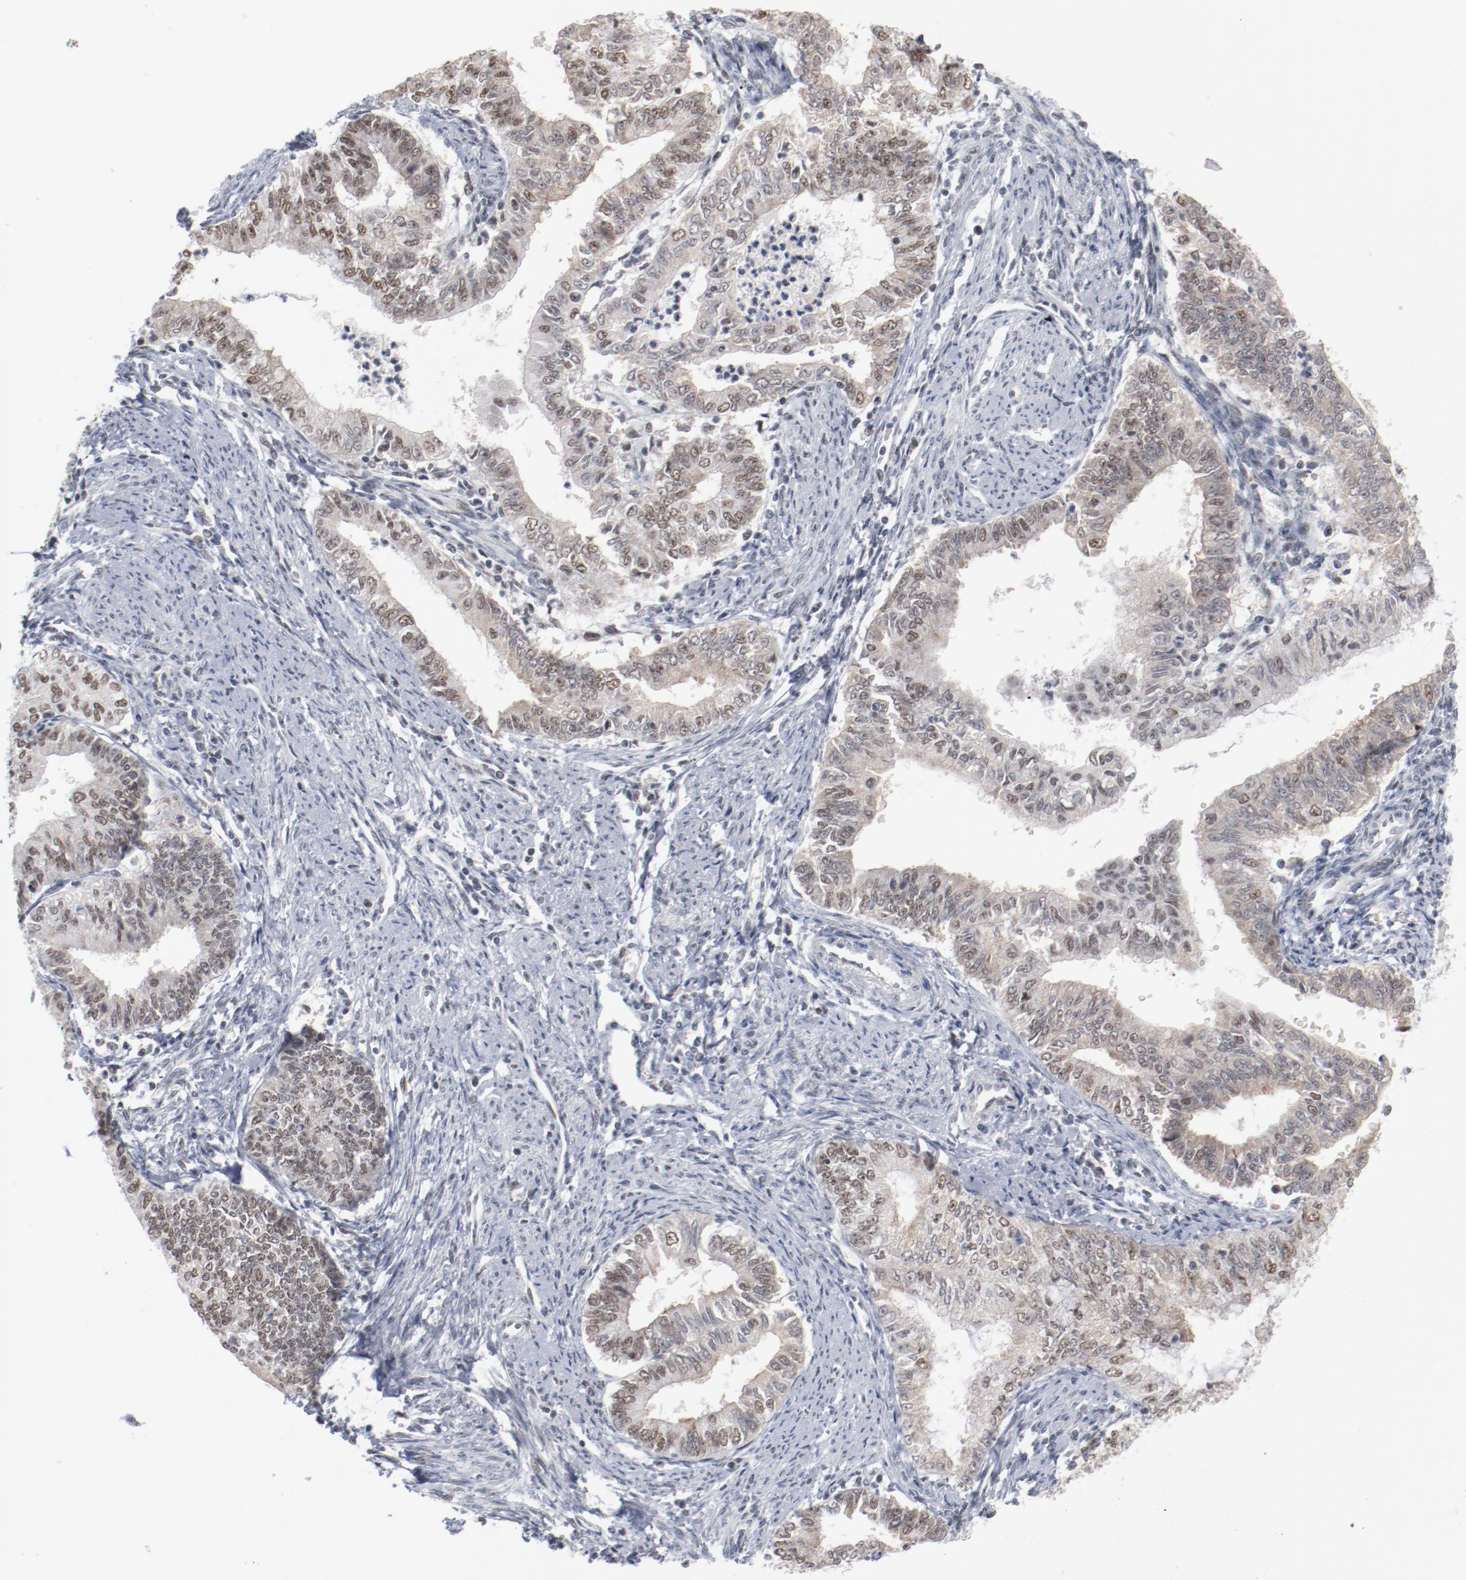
{"staining": {"intensity": "moderate", "quantity": ">75%", "location": "cytoplasmic/membranous,nuclear"}, "tissue": "endometrial cancer", "cell_type": "Tumor cells", "image_type": "cancer", "snomed": [{"axis": "morphology", "description": "Adenocarcinoma, NOS"}, {"axis": "topography", "description": "Endometrium"}], "caption": "IHC micrograph of neoplastic tissue: endometrial cancer (adenocarcinoma) stained using immunohistochemistry exhibits medium levels of moderate protein expression localized specifically in the cytoplasmic/membranous and nuclear of tumor cells, appearing as a cytoplasmic/membranous and nuclear brown color.", "gene": "BUB3", "patient": {"sex": "female", "age": 66}}